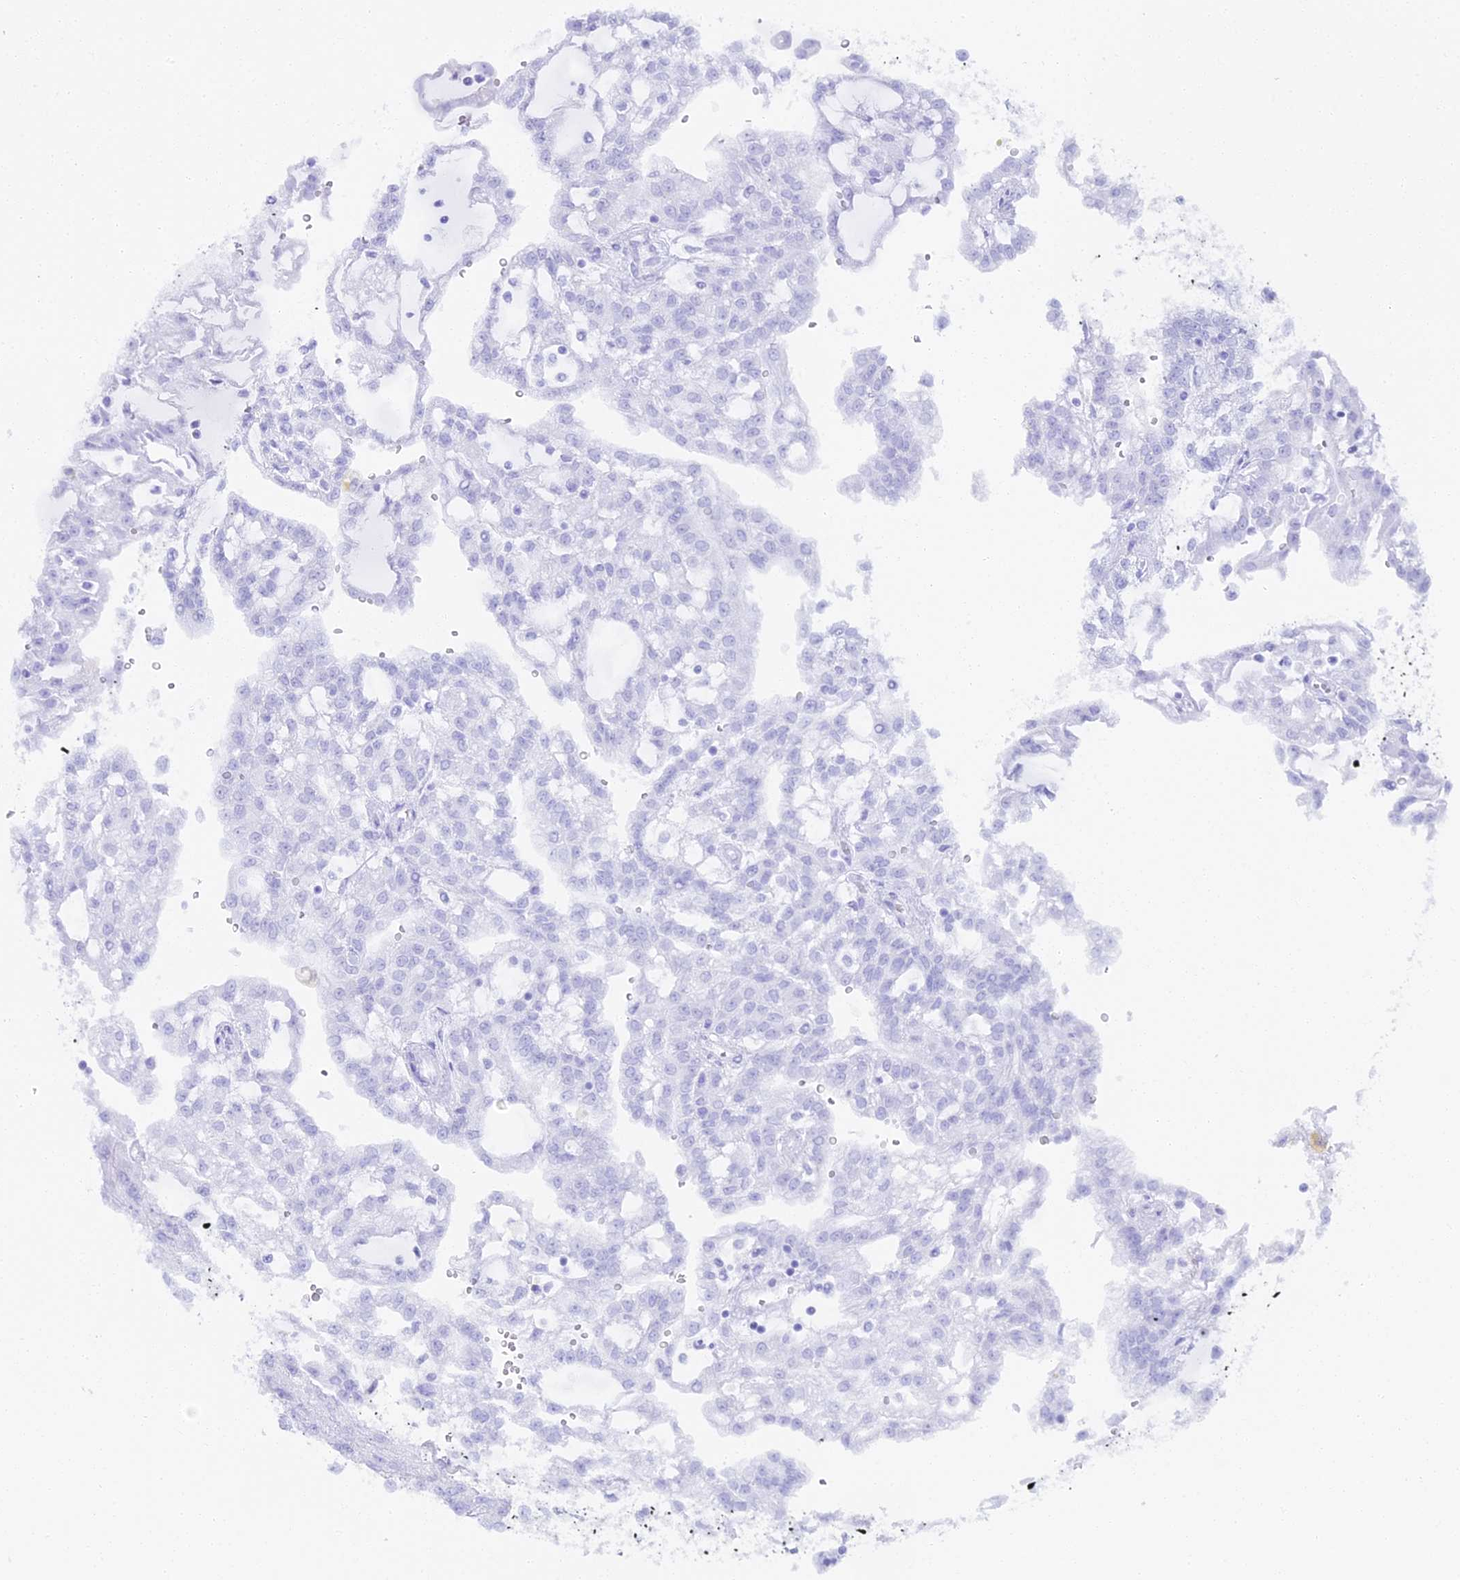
{"staining": {"intensity": "negative", "quantity": "none", "location": "none"}, "tissue": "renal cancer", "cell_type": "Tumor cells", "image_type": "cancer", "snomed": [{"axis": "morphology", "description": "Adenocarcinoma, NOS"}, {"axis": "topography", "description": "Kidney"}], "caption": "The image shows no staining of tumor cells in renal adenocarcinoma.", "gene": "ALPG", "patient": {"sex": "male", "age": 63}}